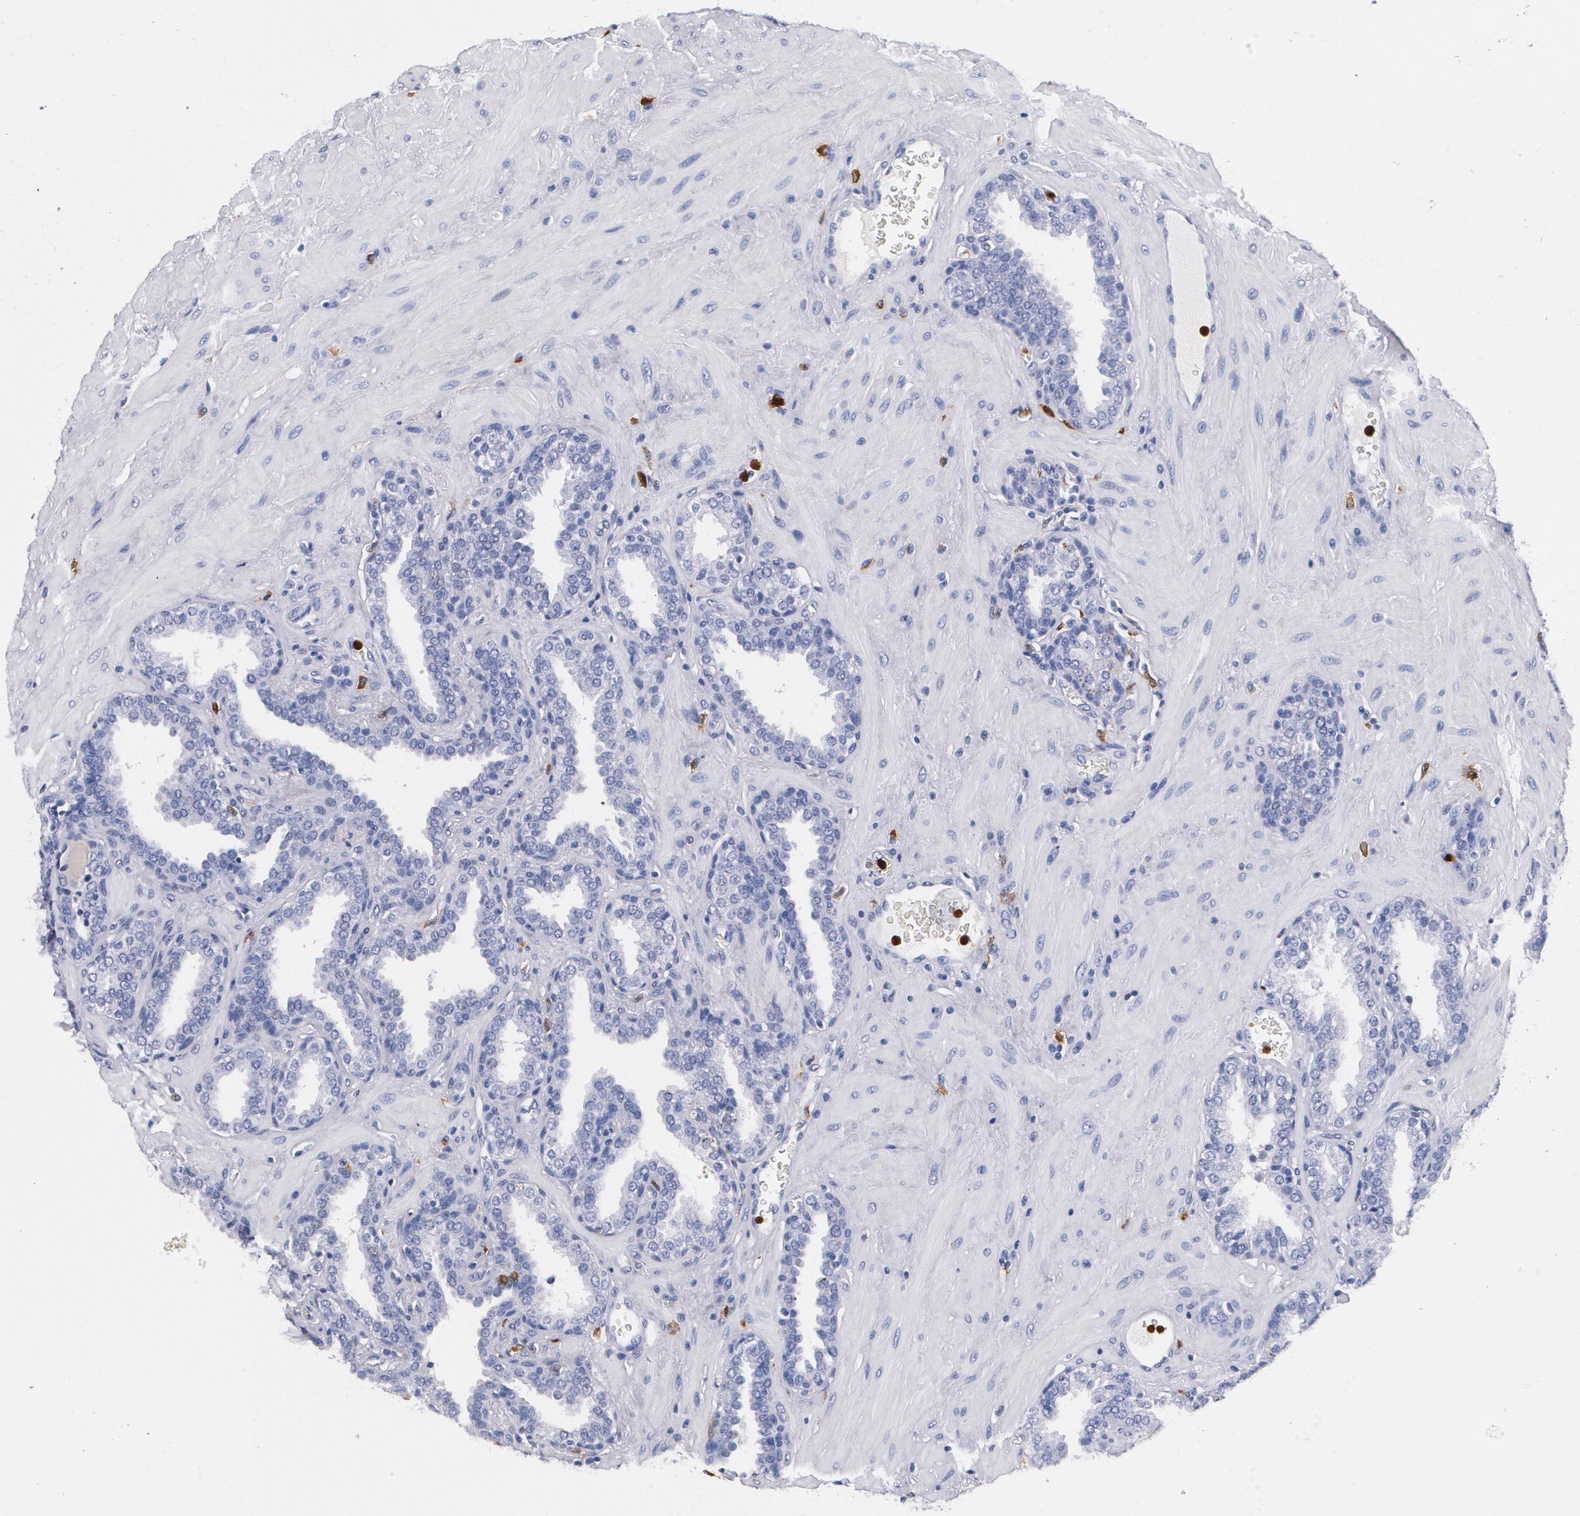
{"staining": {"intensity": "negative", "quantity": "none", "location": "none"}, "tissue": "prostate", "cell_type": "Glandular cells", "image_type": "normal", "snomed": [{"axis": "morphology", "description": "Normal tissue, NOS"}, {"axis": "topography", "description": "Prostate"}], "caption": "Protein analysis of normal prostate demonstrates no significant expression in glandular cells. (Stains: DAB (3,3'-diaminobenzidine) IHC with hematoxylin counter stain, Microscopy: brightfield microscopy at high magnification).", "gene": "S100A8", "patient": {"sex": "male", "age": 51}}